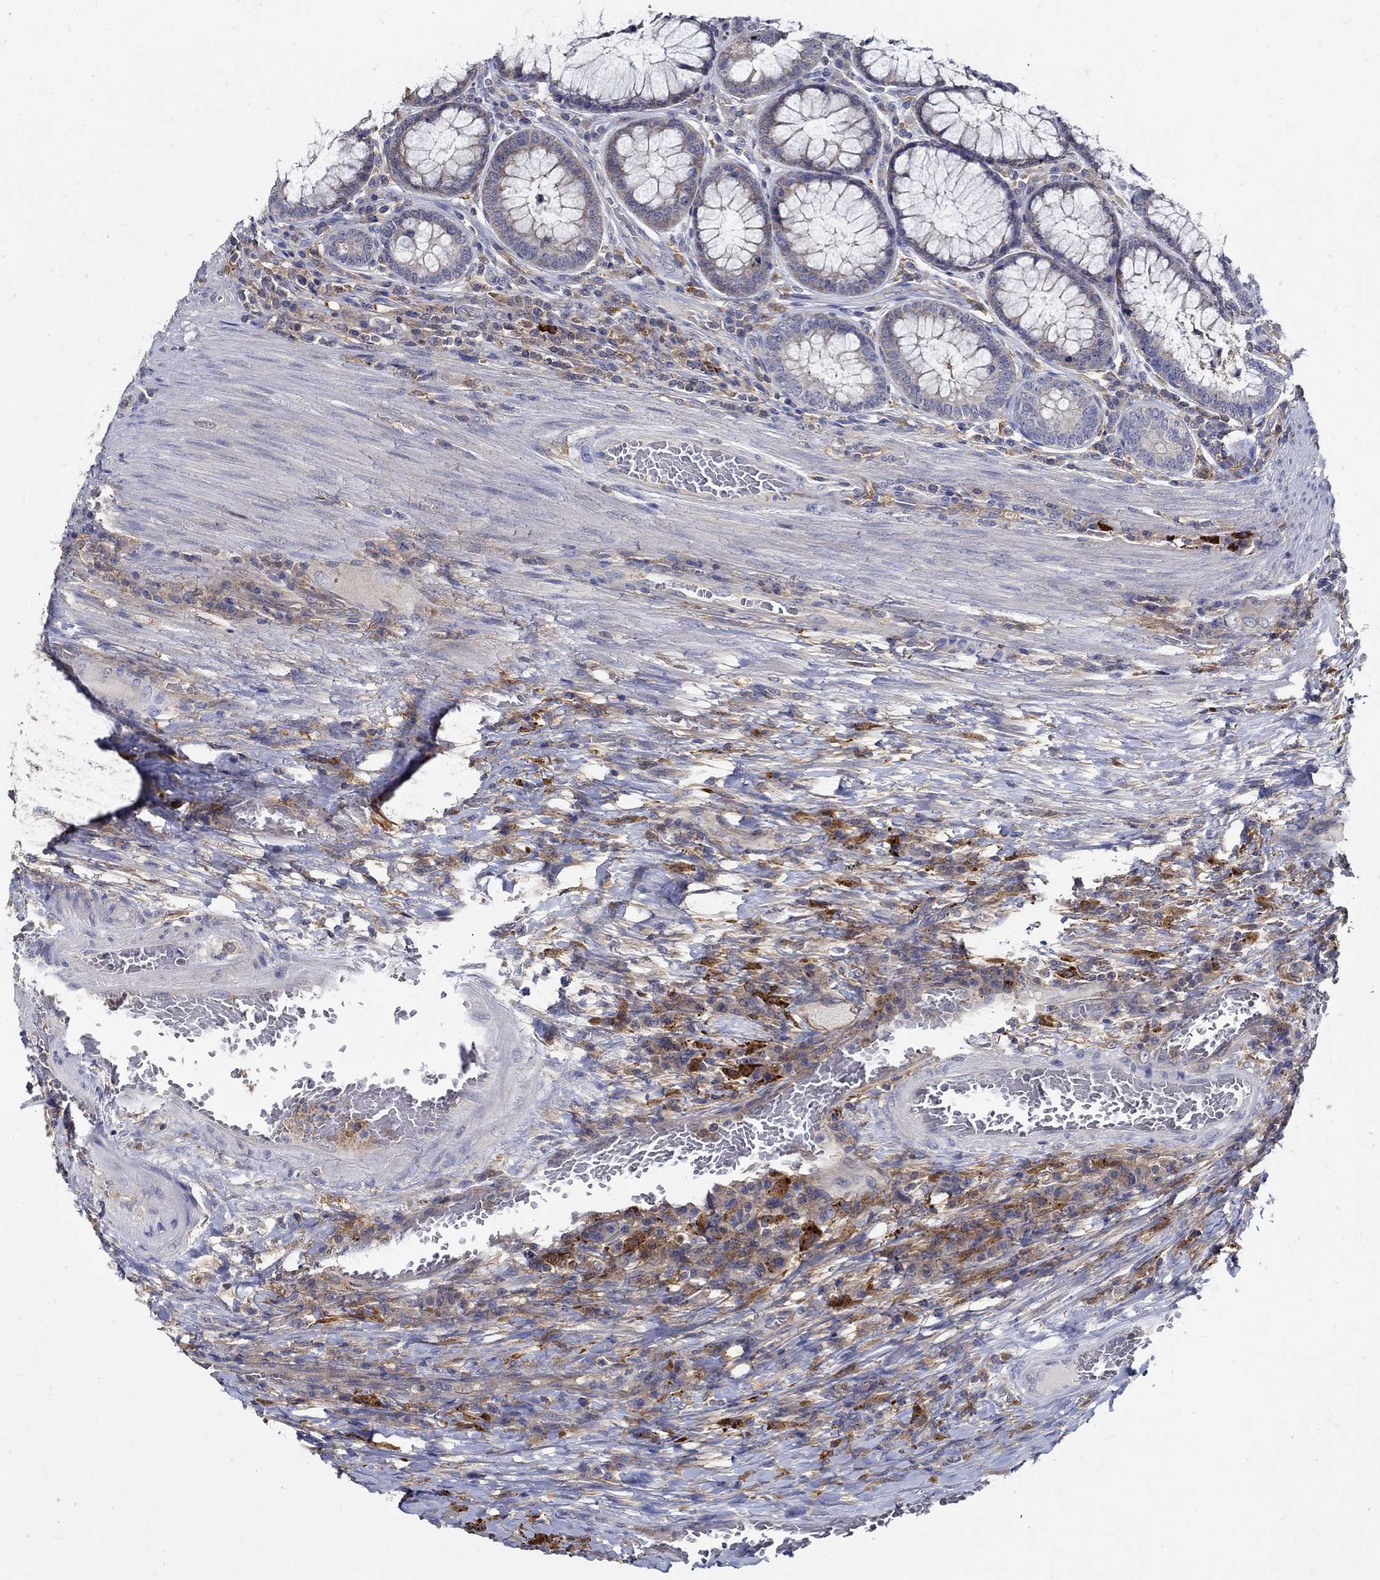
{"staining": {"intensity": "moderate", "quantity": "25%-75%", "location": "cytoplasmic/membranous"}, "tissue": "colorectal cancer", "cell_type": "Tumor cells", "image_type": "cancer", "snomed": [{"axis": "morphology", "description": "Adenocarcinoma, NOS"}, {"axis": "topography", "description": "Colon"}], "caption": "The micrograph demonstrates a brown stain indicating the presence of a protein in the cytoplasmic/membranous of tumor cells in colorectal cancer (adenocarcinoma).", "gene": "MTHFR", "patient": {"sex": "female", "age": 86}}